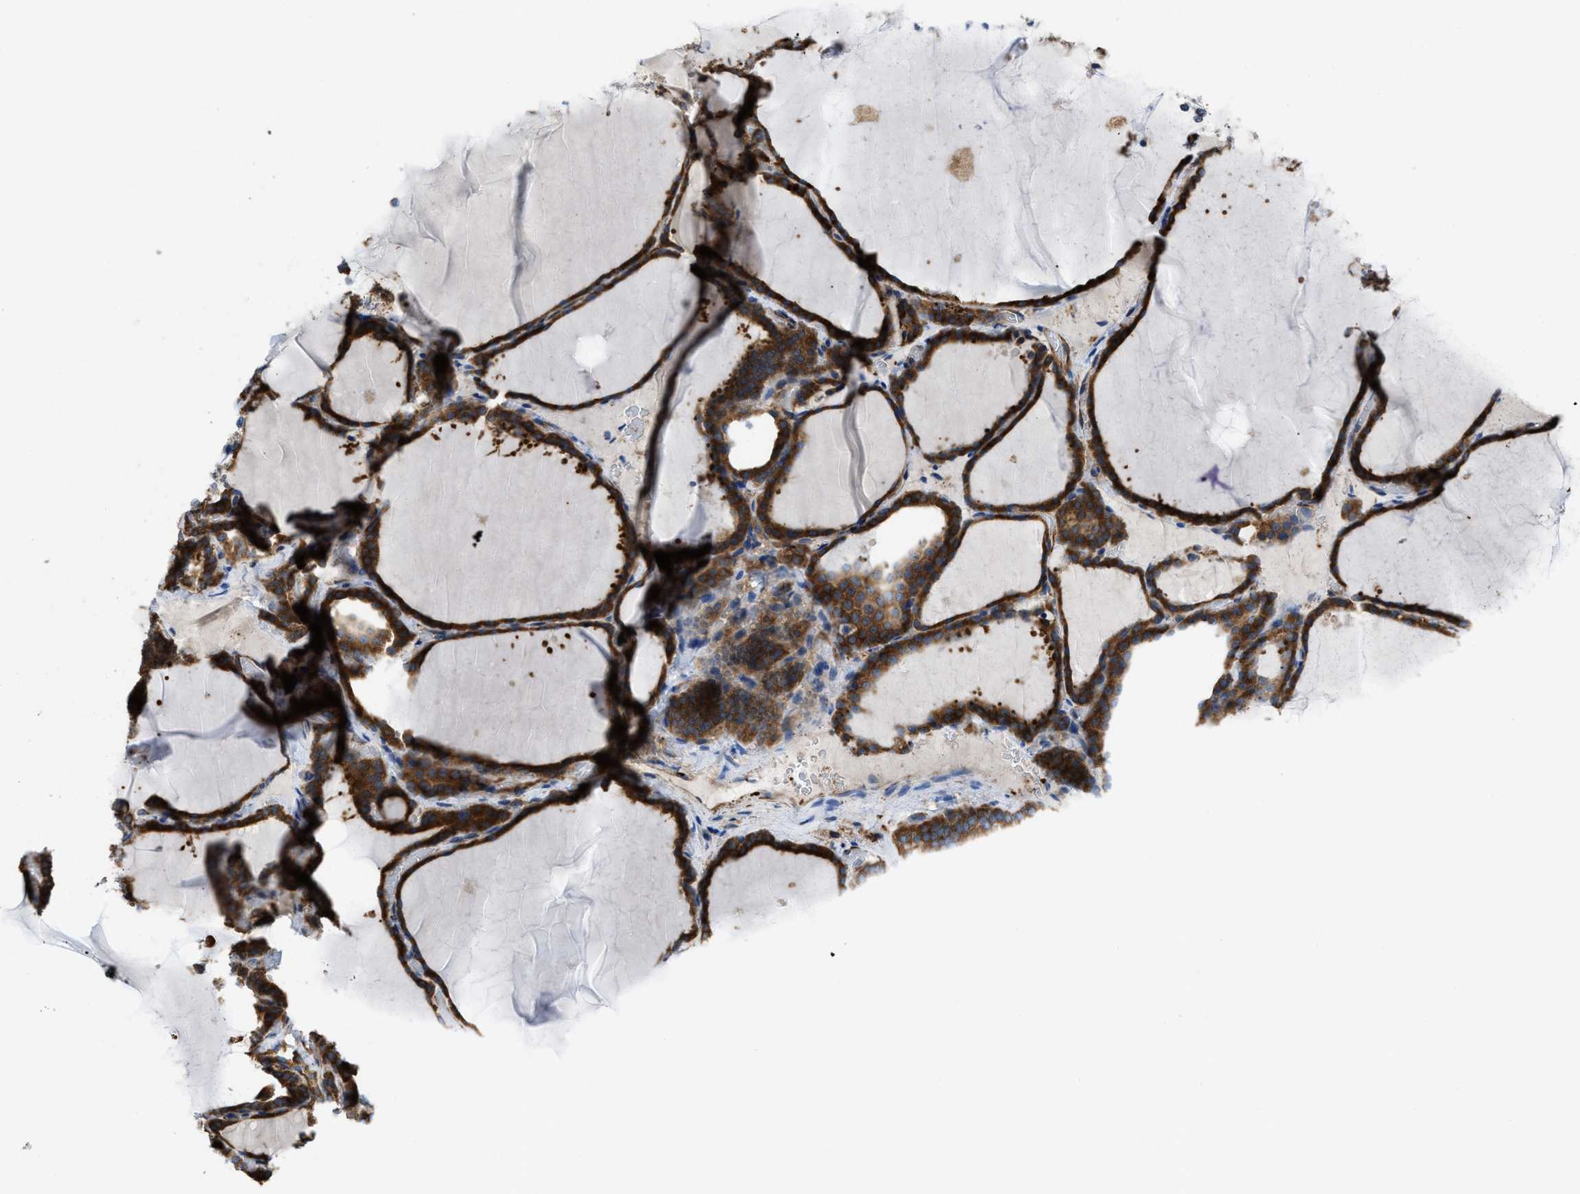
{"staining": {"intensity": "strong", "quantity": ">75%", "location": "cytoplasmic/membranous"}, "tissue": "thyroid gland", "cell_type": "Glandular cells", "image_type": "normal", "snomed": [{"axis": "morphology", "description": "Normal tissue, NOS"}, {"axis": "topography", "description": "Thyroid gland"}], "caption": "Human thyroid gland stained with a brown dye shows strong cytoplasmic/membranous positive staining in about >75% of glandular cells.", "gene": "CHKB", "patient": {"sex": "male", "age": 56}}